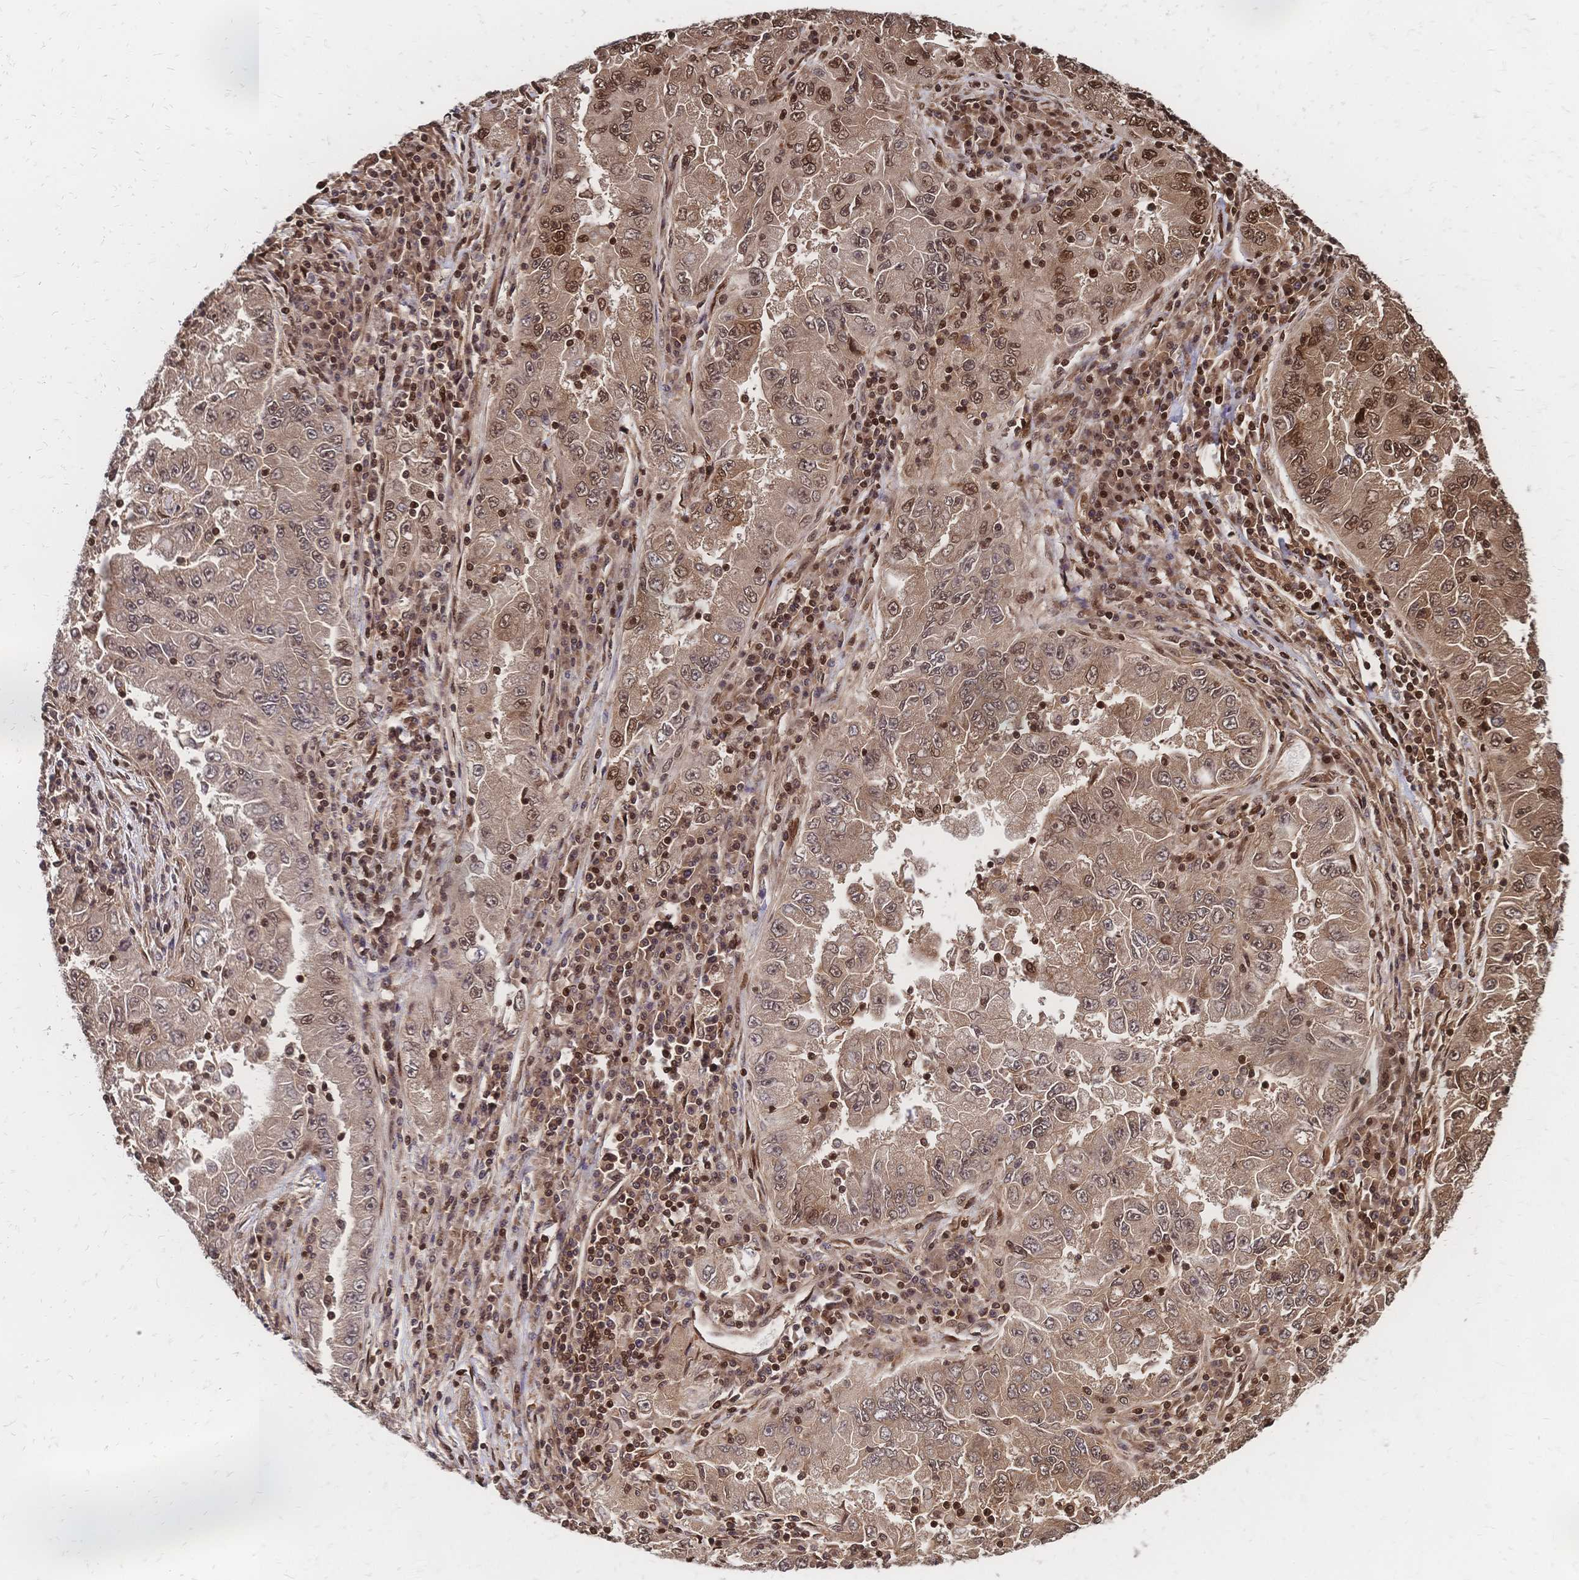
{"staining": {"intensity": "moderate", "quantity": ">75%", "location": "cytoplasmic/membranous,nuclear"}, "tissue": "lung cancer", "cell_type": "Tumor cells", "image_type": "cancer", "snomed": [{"axis": "morphology", "description": "Adenocarcinoma, NOS"}, {"axis": "morphology", "description": "Adenocarcinoma primary or metastatic"}, {"axis": "topography", "description": "Lung"}], "caption": "Immunohistochemical staining of lung cancer (adenocarcinoma) exhibits moderate cytoplasmic/membranous and nuclear protein positivity in about >75% of tumor cells. Using DAB (3,3'-diaminobenzidine) (brown) and hematoxylin (blue) stains, captured at high magnification using brightfield microscopy.", "gene": "HDGF", "patient": {"sex": "male", "age": 74}}